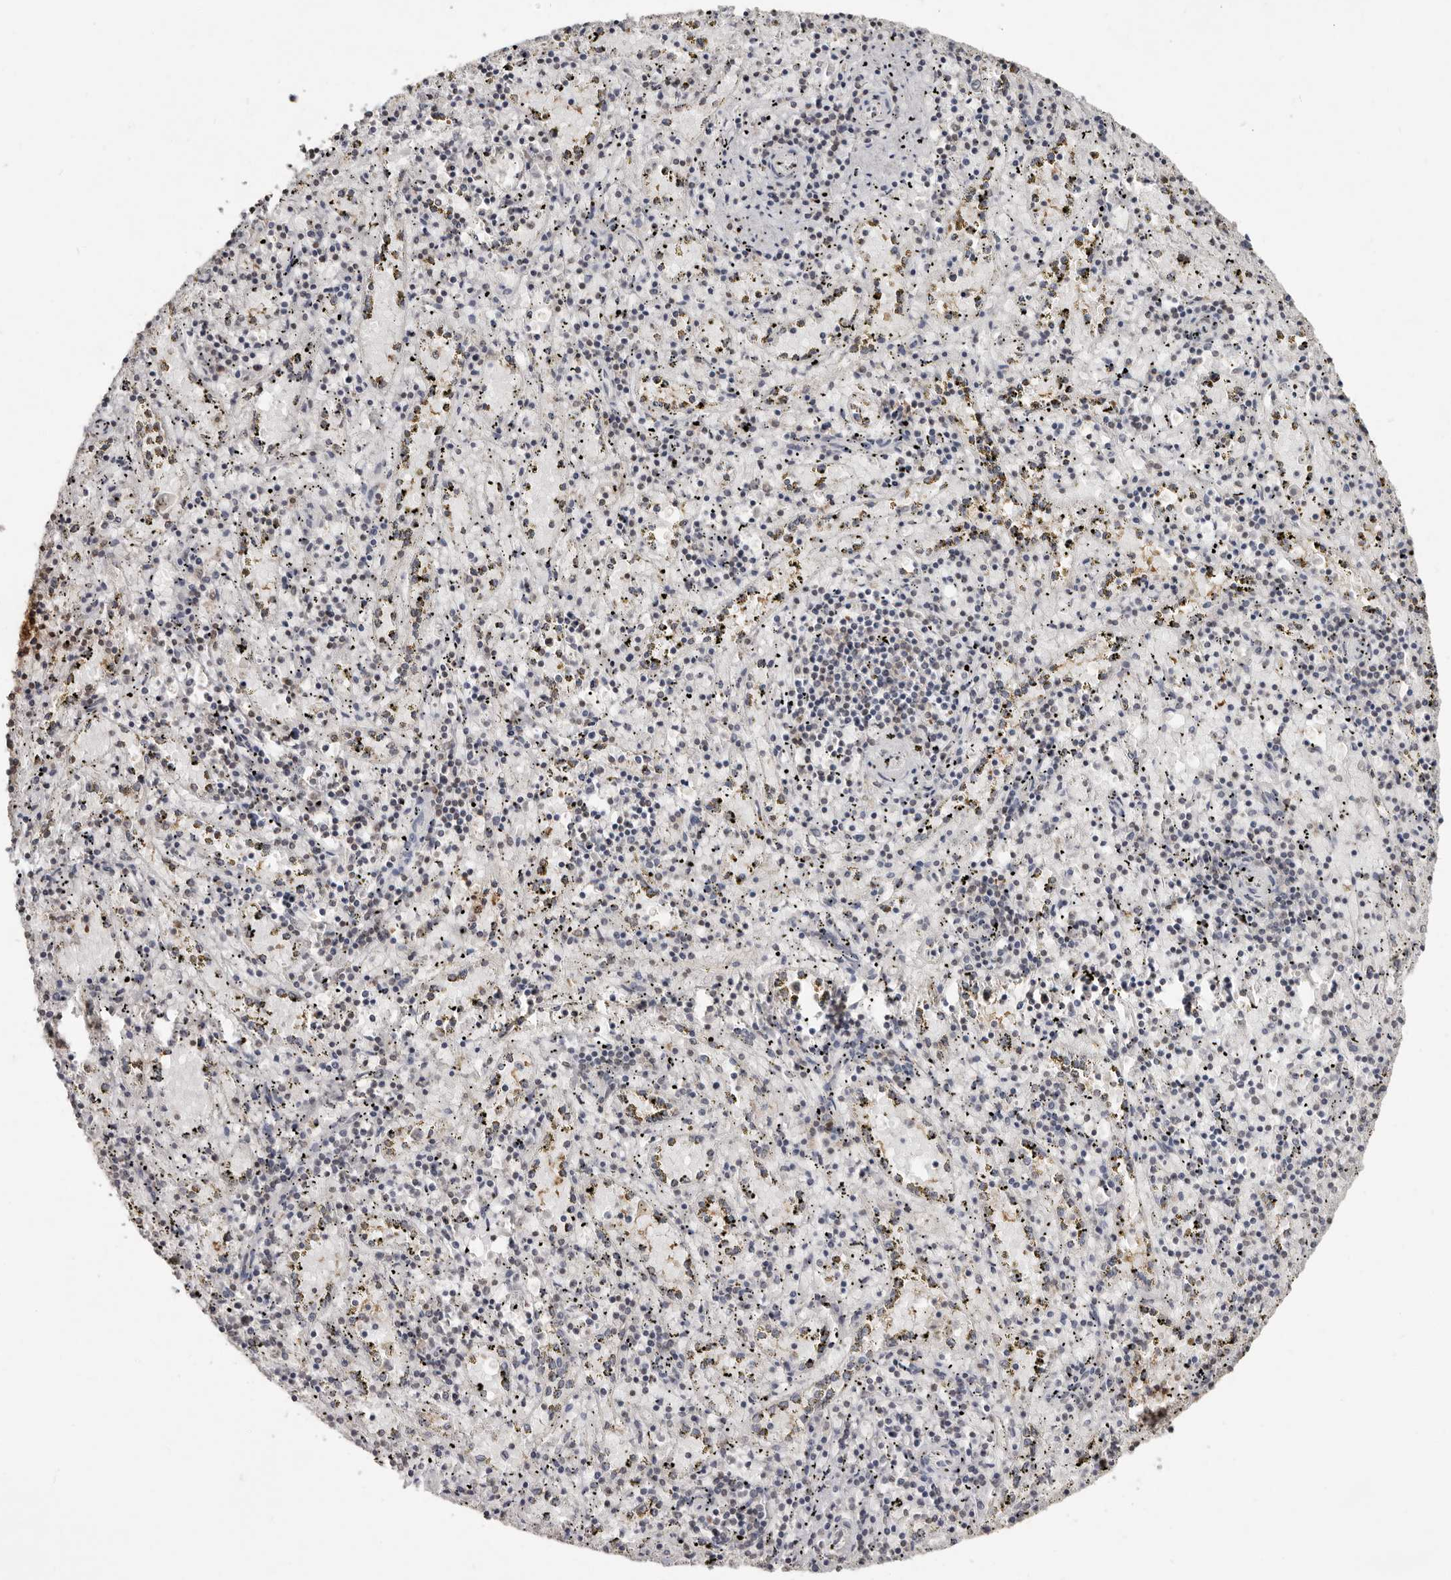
{"staining": {"intensity": "moderate", "quantity": "<25%", "location": "nuclear"}, "tissue": "spleen", "cell_type": "Cells in red pulp", "image_type": "normal", "snomed": [{"axis": "morphology", "description": "Normal tissue, NOS"}, {"axis": "topography", "description": "Spleen"}], "caption": "The immunohistochemical stain shows moderate nuclear positivity in cells in red pulp of unremarkable spleen. The protein of interest is shown in brown color, while the nuclei are stained blue.", "gene": "LINGO2", "patient": {"sex": "male", "age": 11}}